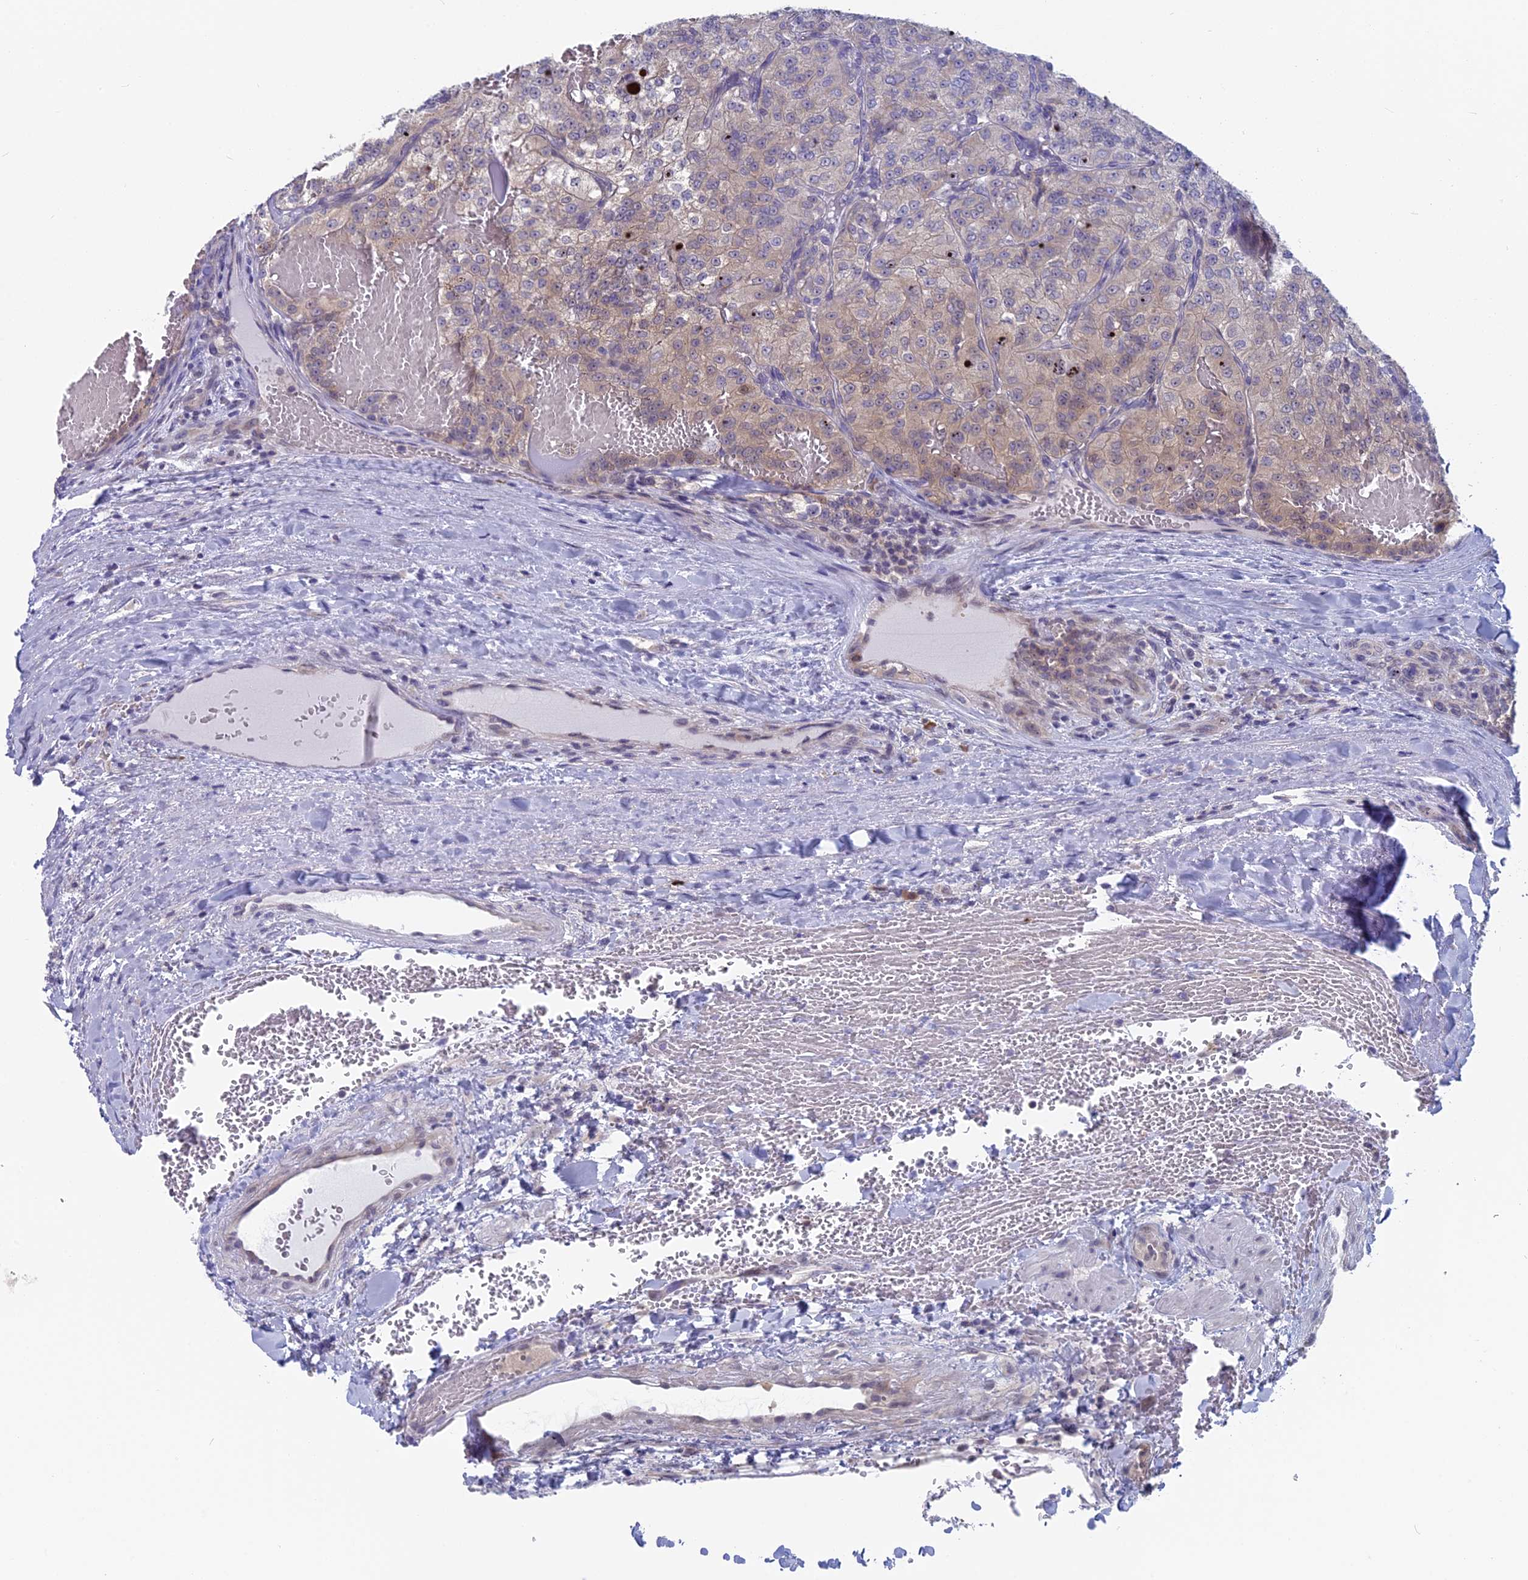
{"staining": {"intensity": "weak", "quantity": "<25%", "location": "cytoplasmic/membranous"}, "tissue": "renal cancer", "cell_type": "Tumor cells", "image_type": "cancer", "snomed": [{"axis": "morphology", "description": "Adenocarcinoma, NOS"}, {"axis": "topography", "description": "Kidney"}], "caption": "Immunohistochemistry histopathology image of neoplastic tissue: human renal adenocarcinoma stained with DAB displays no significant protein staining in tumor cells.", "gene": "MRI1", "patient": {"sex": "female", "age": 63}}